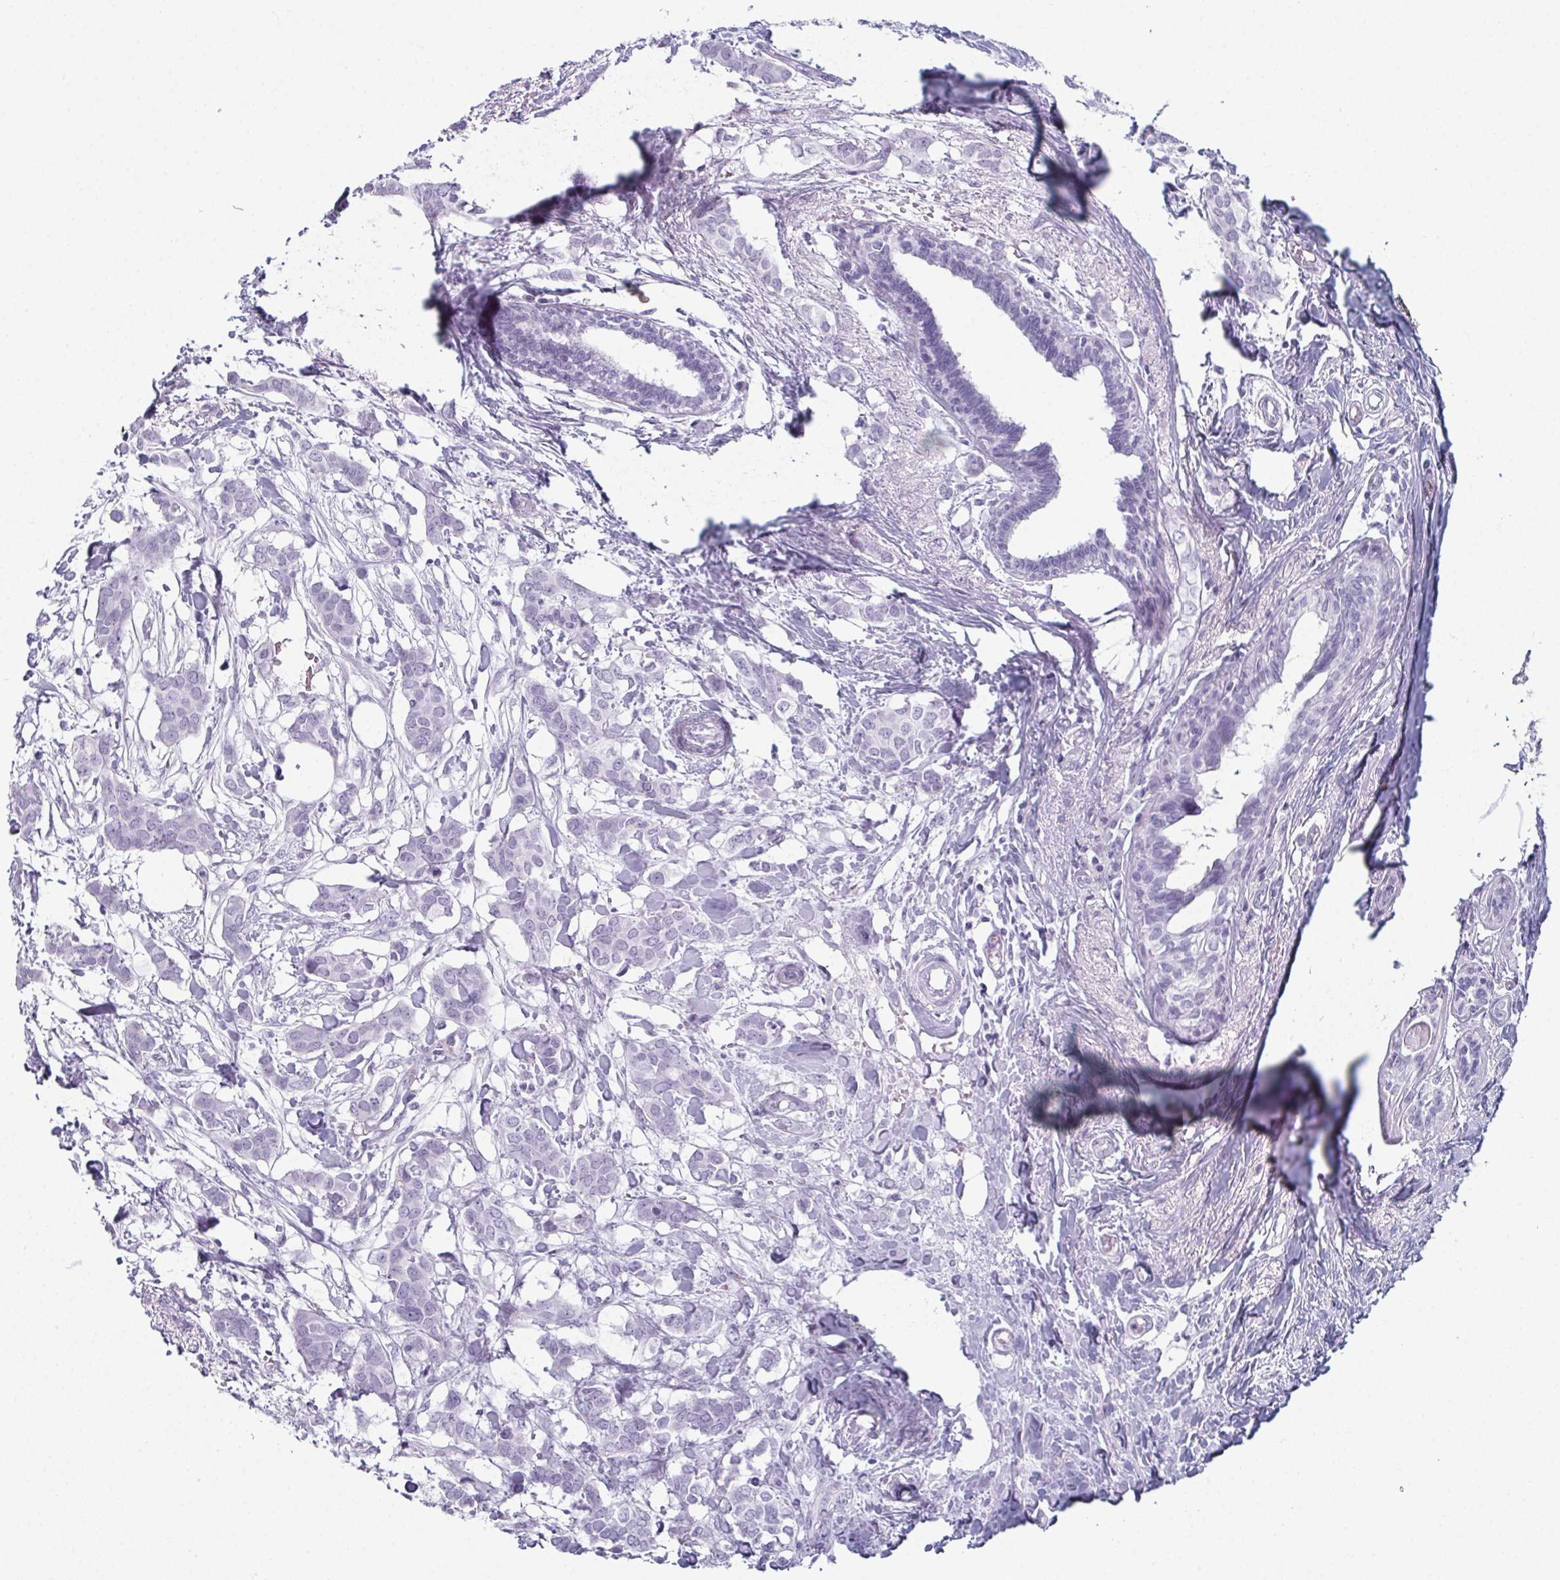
{"staining": {"intensity": "negative", "quantity": "none", "location": "none"}, "tissue": "breast cancer", "cell_type": "Tumor cells", "image_type": "cancer", "snomed": [{"axis": "morphology", "description": "Duct carcinoma"}, {"axis": "topography", "description": "Breast"}], "caption": "Tumor cells are negative for protein expression in human breast cancer.", "gene": "ENKUR", "patient": {"sex": "female", "age": 62}}